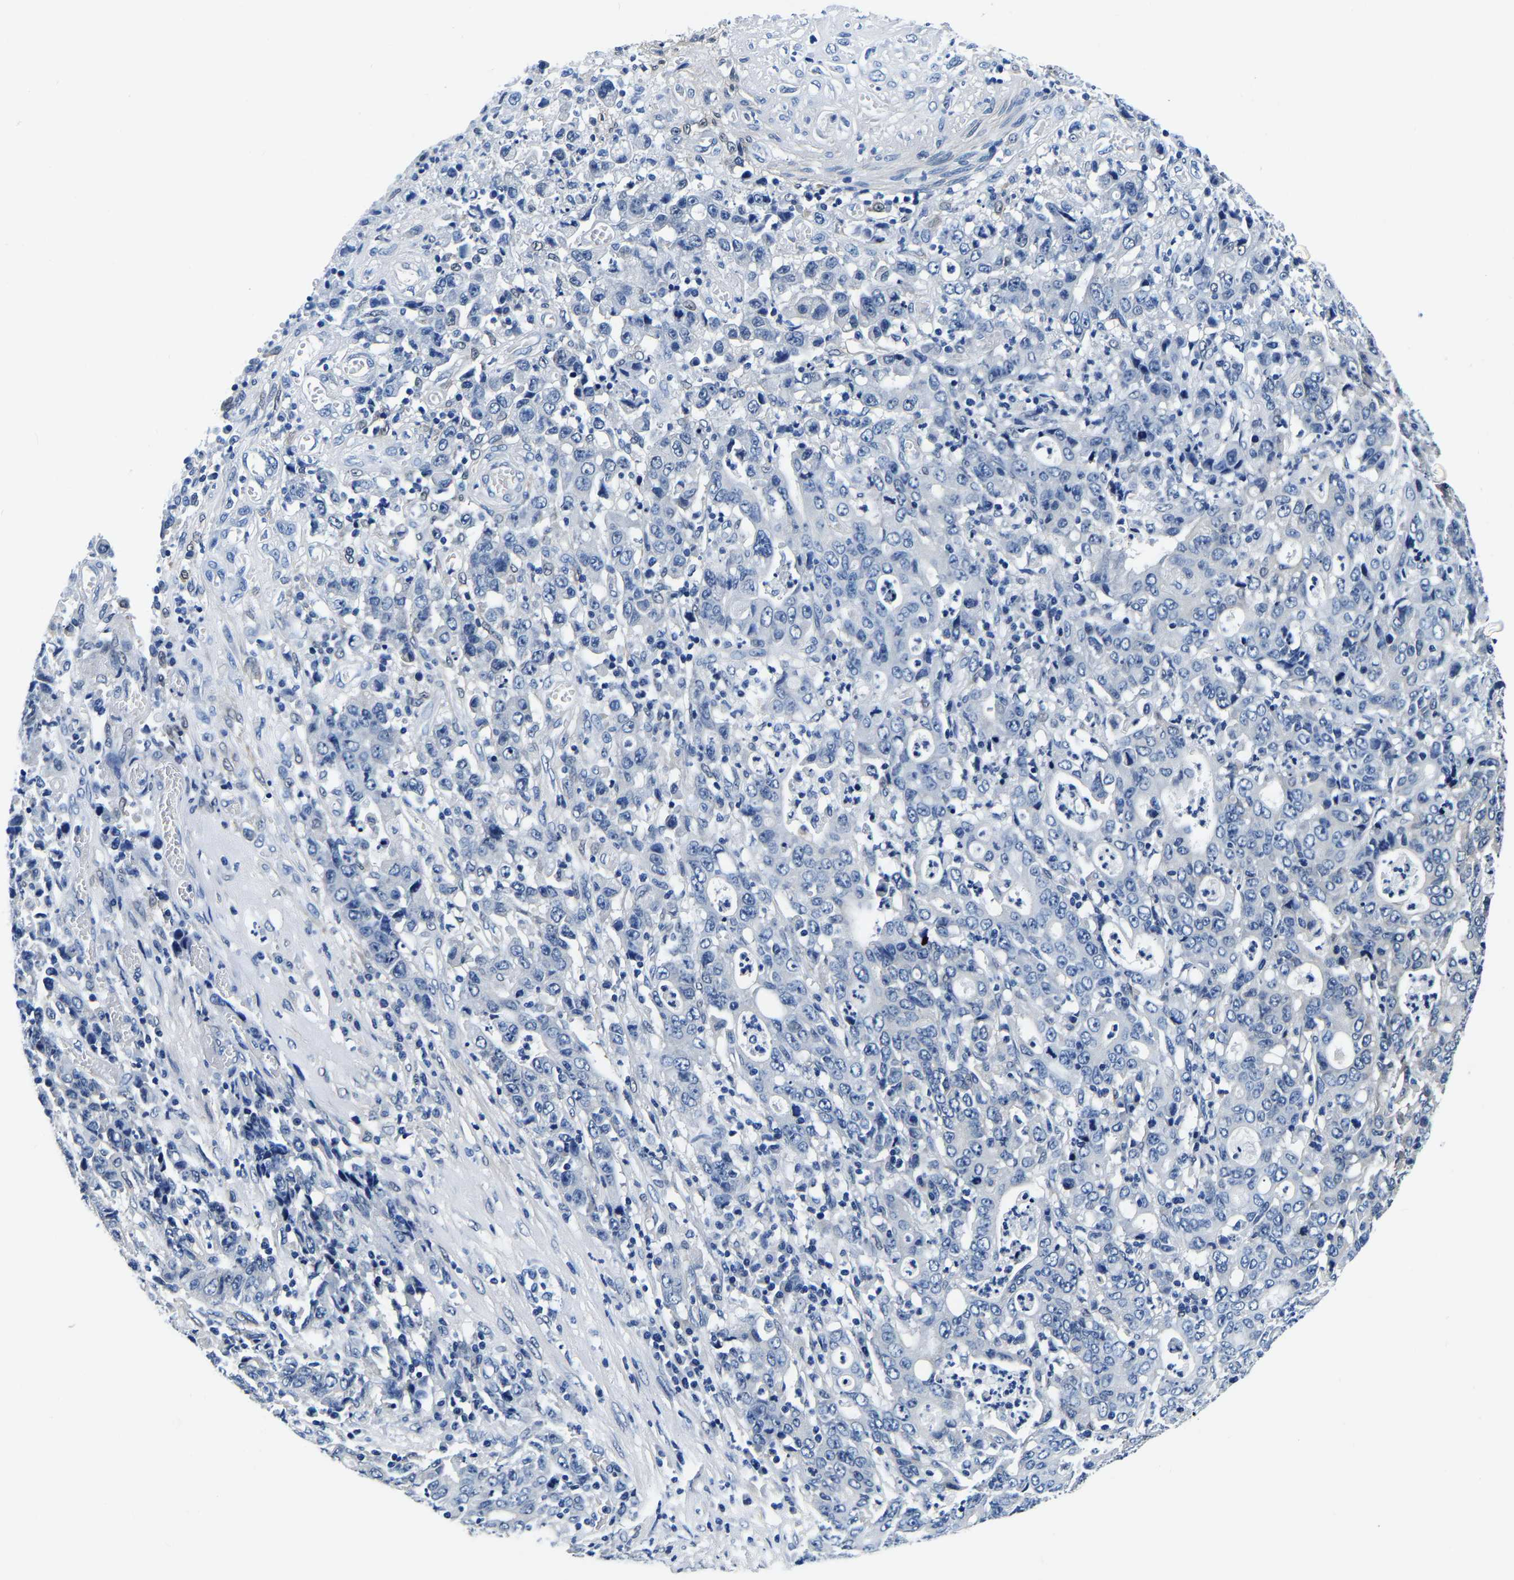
{"staining": {"intensity": "negative", "quantity": "none", "location": "none"}, "tissue": "stomach cancer", "cell_type": "Tumor cells", "image_type": "cancer", "snomed": [{"axis": "morphology", "description": "Adenocarcinoma, NOS"}, {"axis": "topography", "description": "Stomach, upper"}], "caption": "A histopathology image of stomach cancer (adenocarcinoma) stained for a protein exhibits no brown staining in tumor cells. (DAB immunohistochemistry, high magnification).", "gene": "ACO1", "patient": {"sex": "male", "age": 69}}